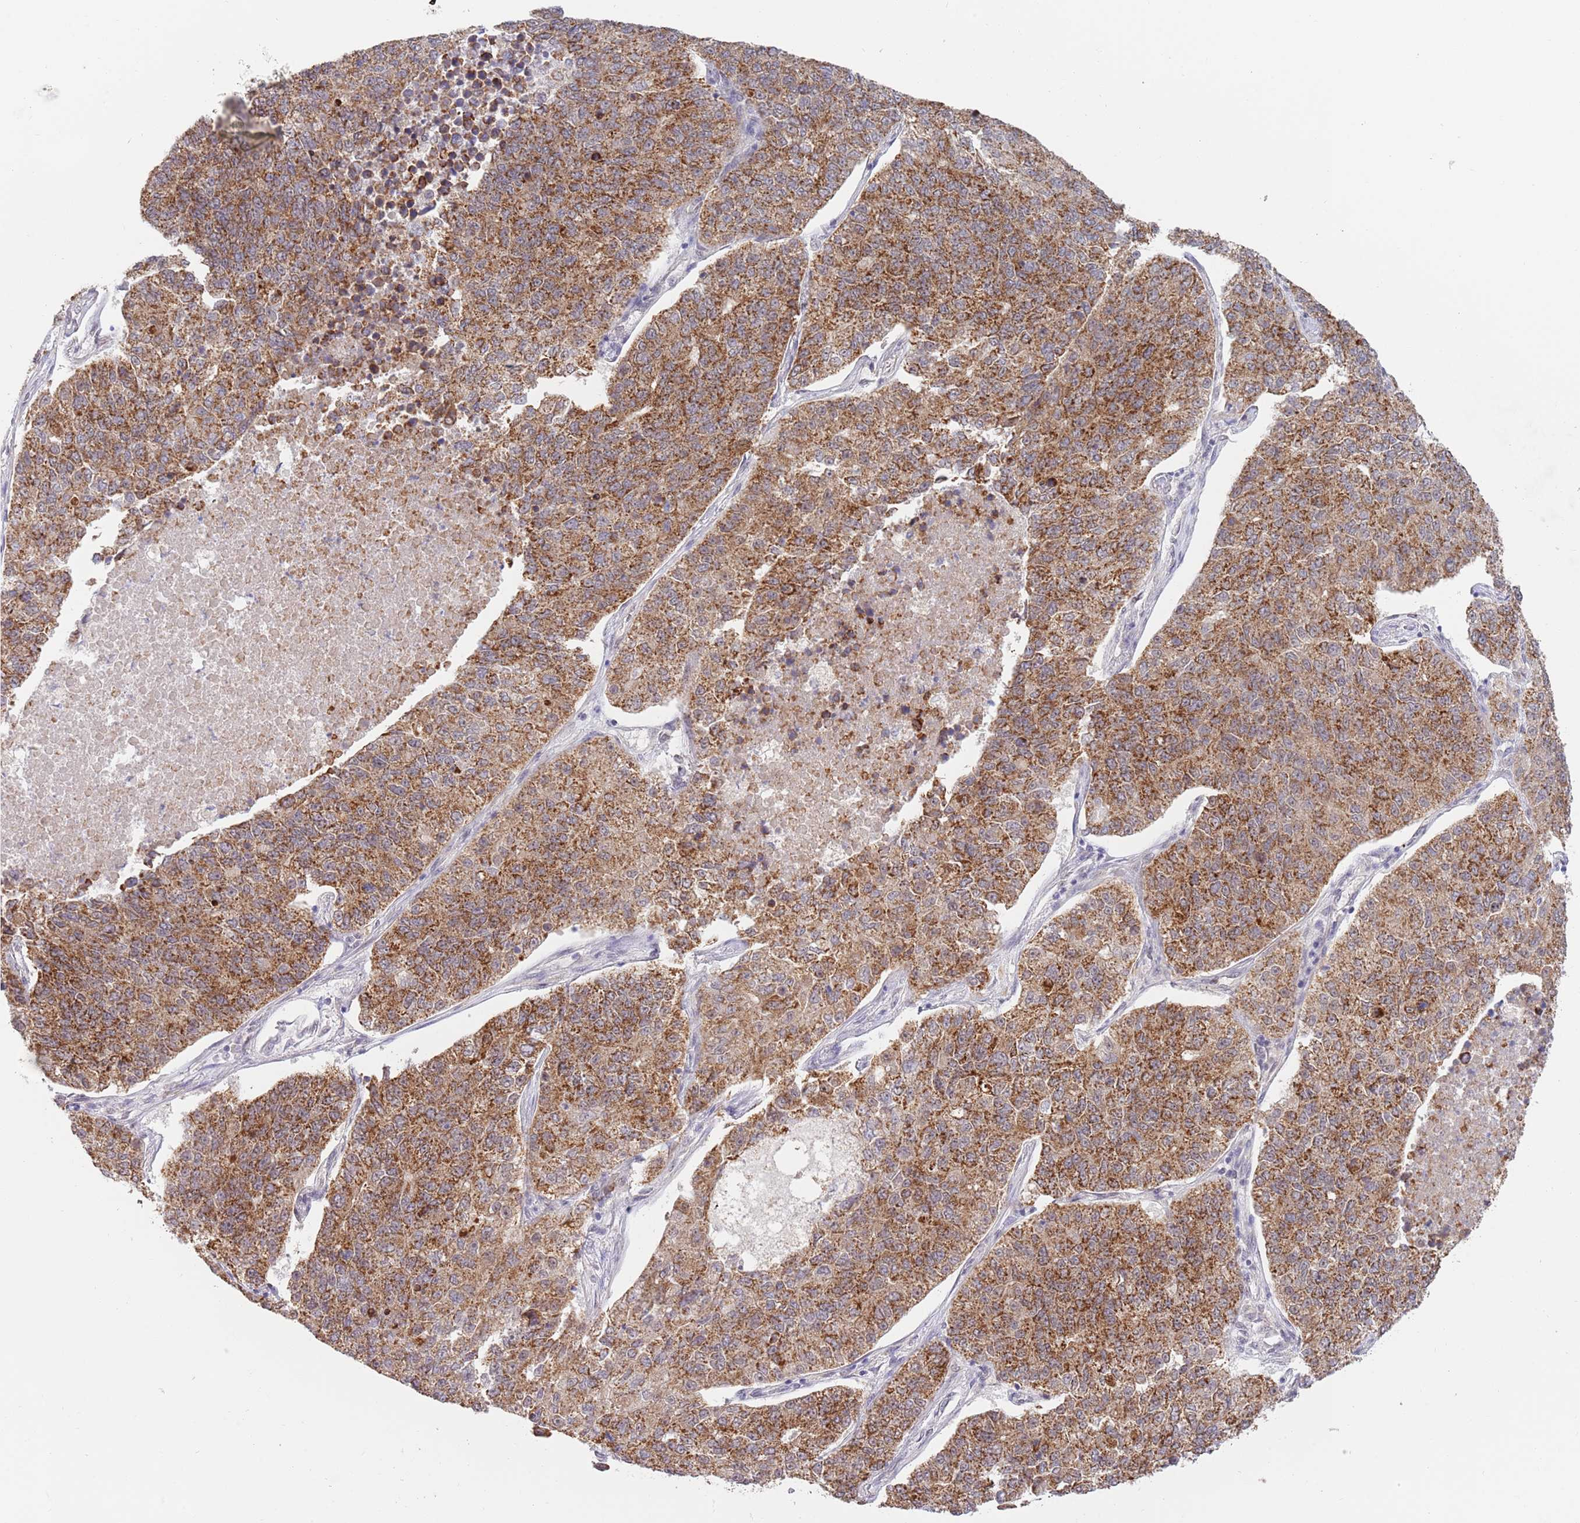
{"staining": {"intensity": "strong", "quantity": ">75%", "location": "cytoplasmic/membranous"}, "tissue": "lung cancer", "cell_type": "Tumor cells", "image_type": "cancer", "snomed": [{"axis": "morphology", "description": "Adenocarcinoma, NOS"}, {"axis": "topography", "description": "Lung"}], "caption": "A high amount of strong cytoplasmic/membranous positivity is present in about >75% of tumor cells in lung cancer (adenocarcinoma) tissue.", "gene": "UQCC3", "patient": {"sex": "male", "age": 49}}